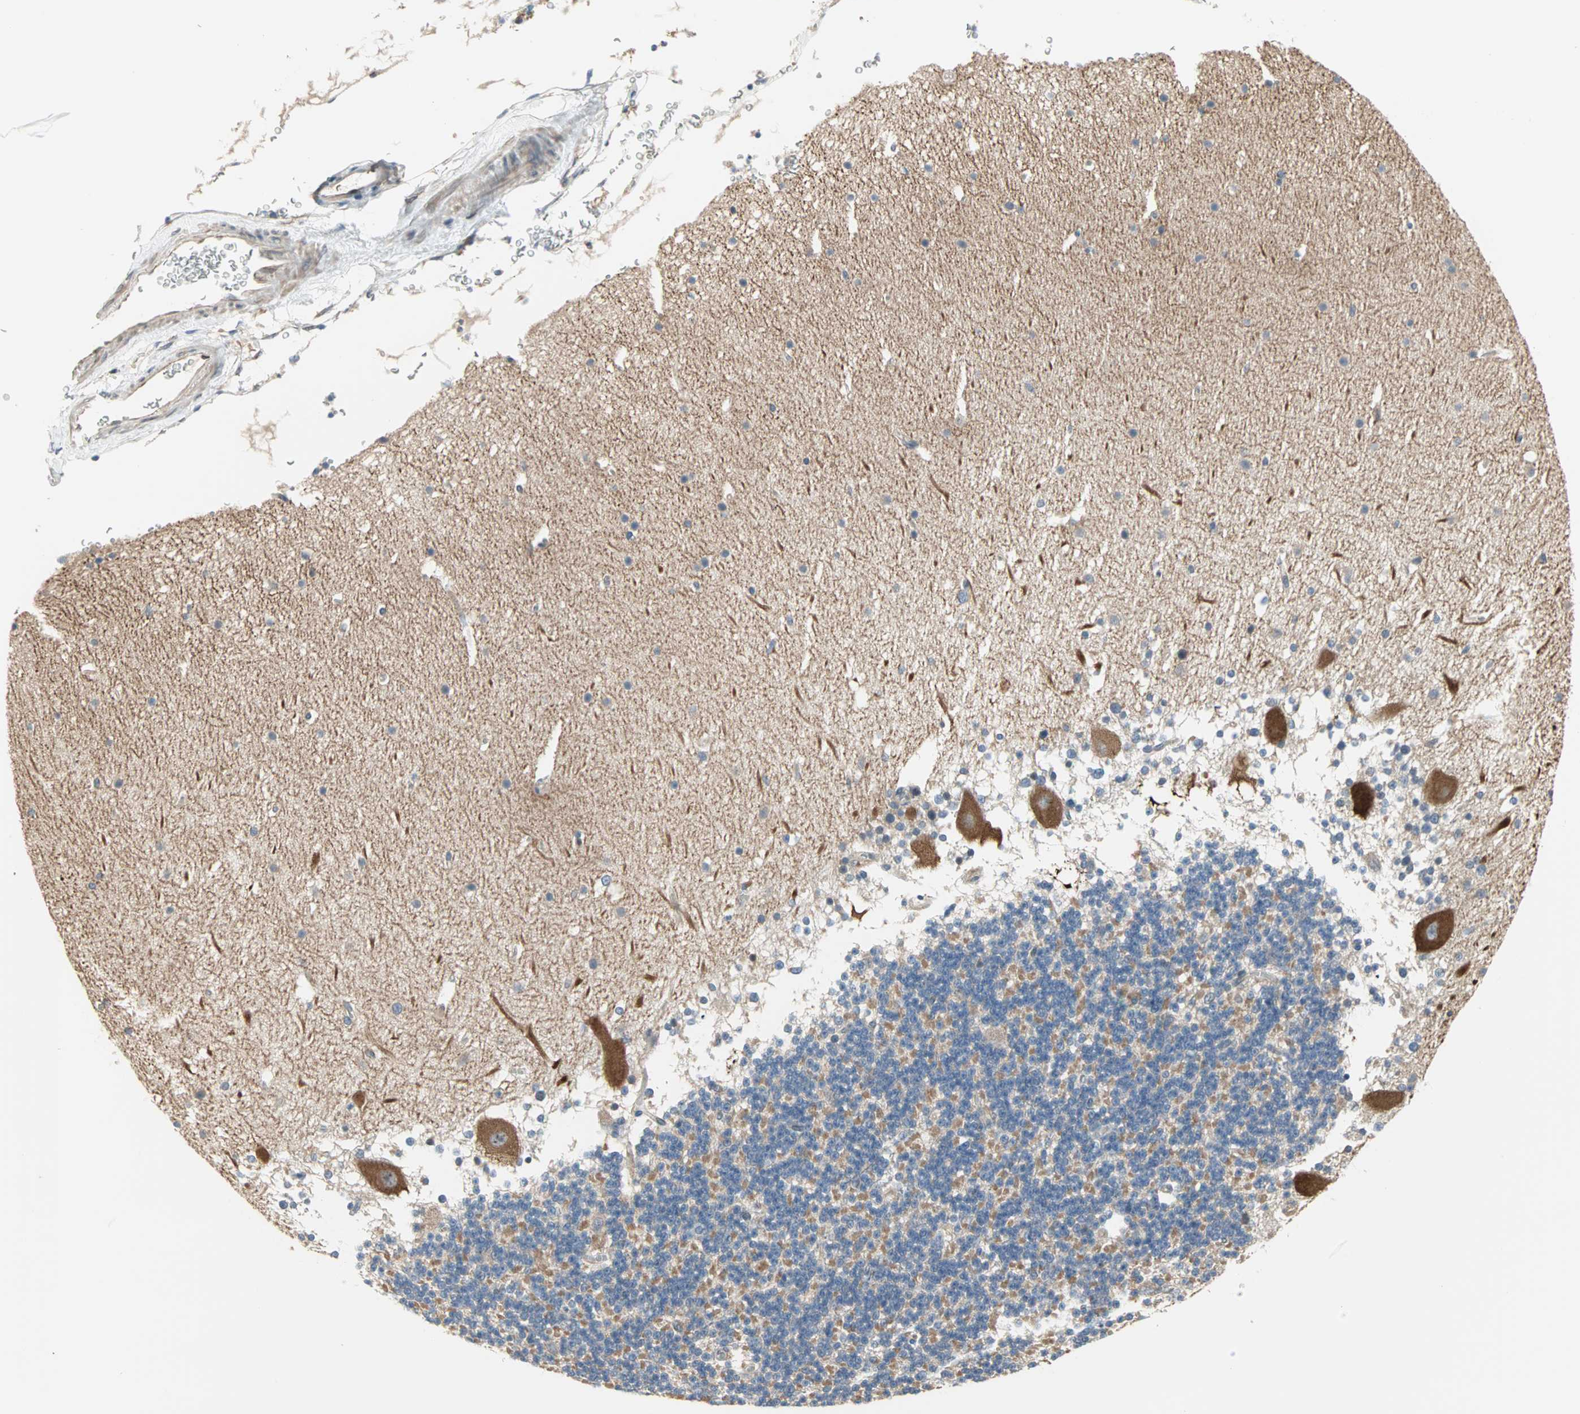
{"staining": {"intensity": "negative", "quantity": "none", "location": "none"}, "tissue": "cerebellum", "cell_type": "Cells in granular layer", "image_type": "normal", "snomed": [{"axis": "morphology", "description": "Normal tissue, NOS"}, {"axis": "topography", "description": "Cerebellum"}], "caption": "Immunohistochemical staining of benign cerebellum reveals no significant positivity in cells in granular layer.", "gene": "SAR1A", "patient": {"sex": "female", "age": 19}}